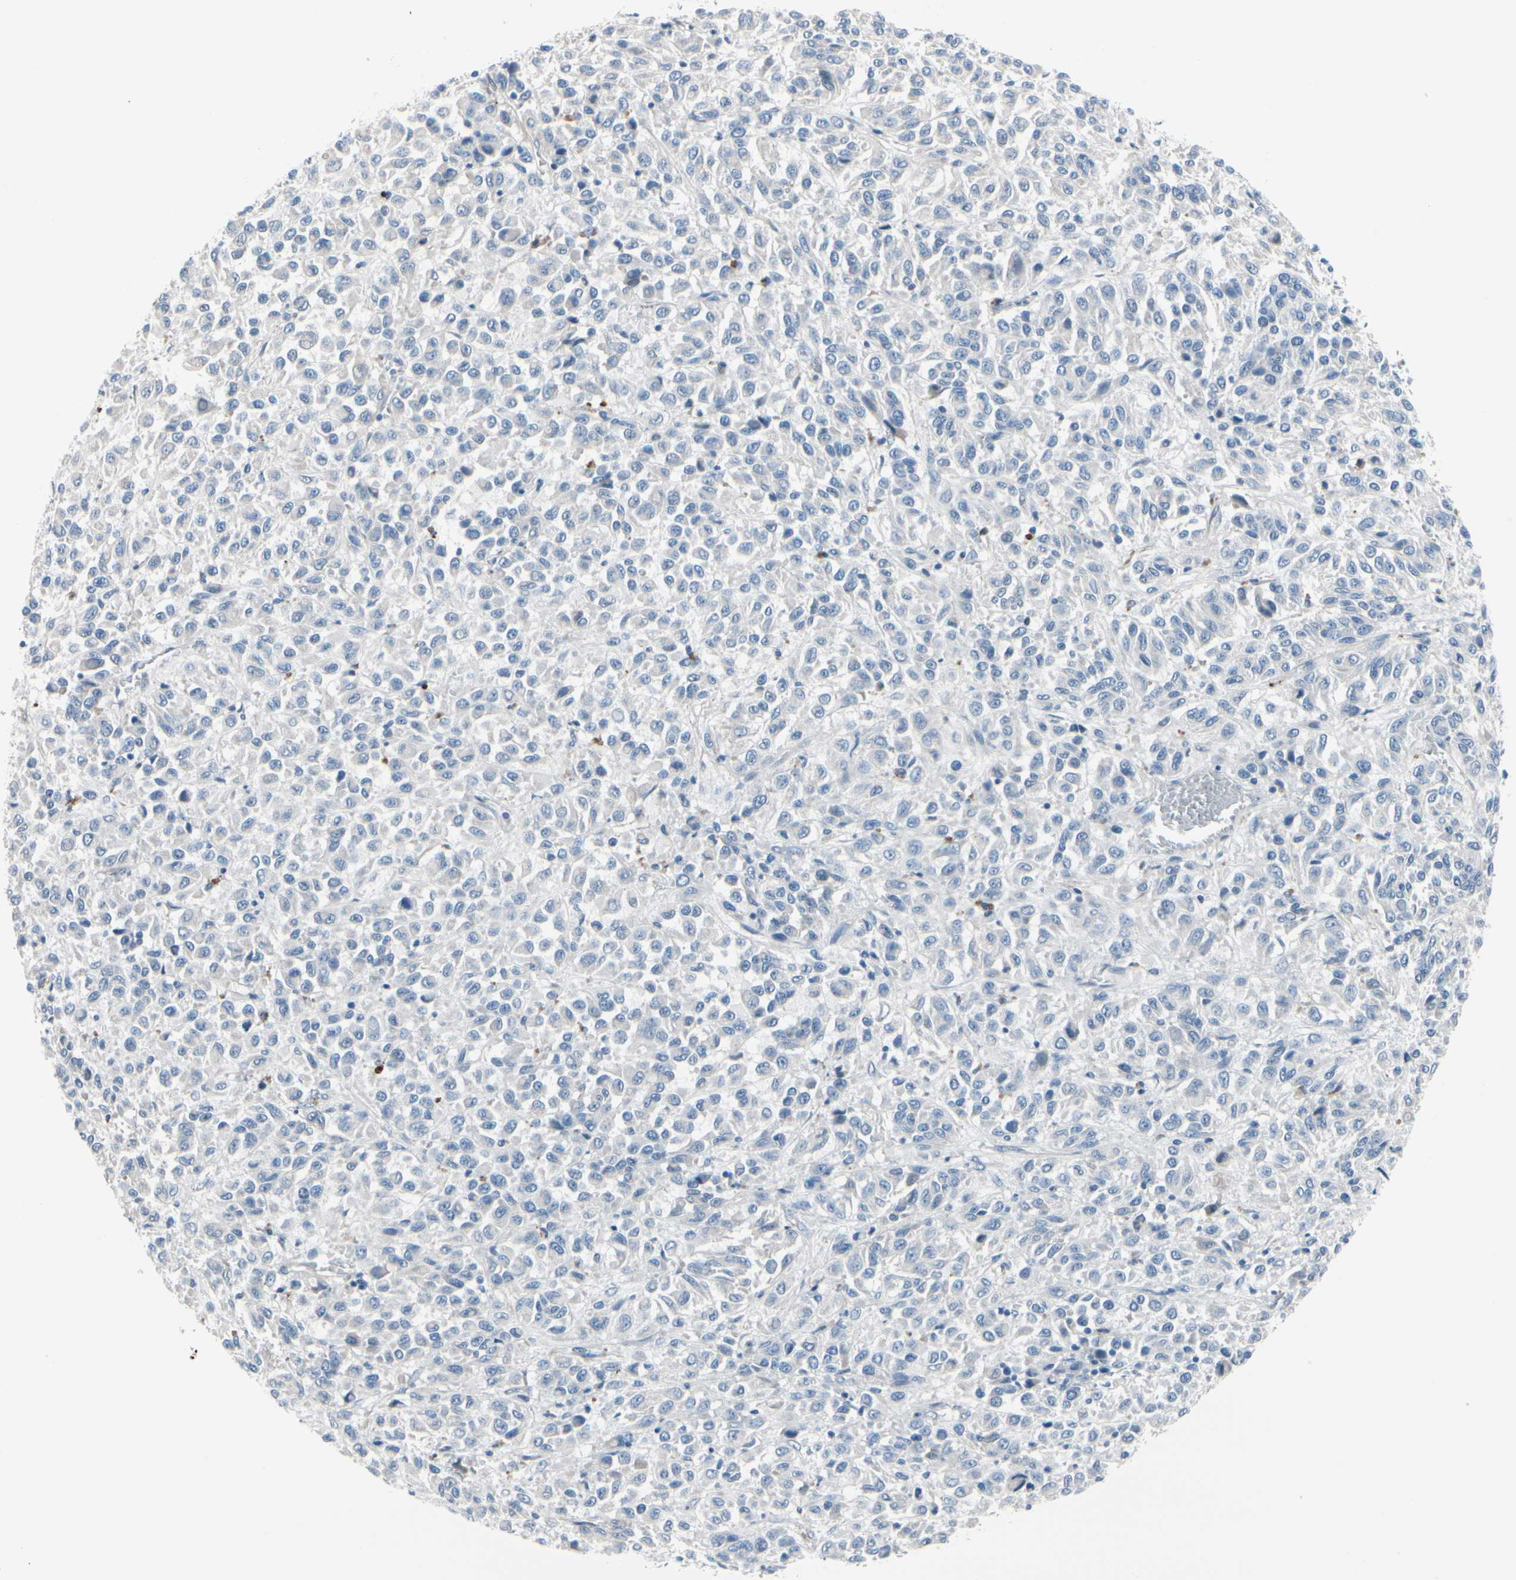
{"staining": {"intensity": "negative", "quantity": "none", "location": "none"}, "tissue": "melanoma", "cell_type": "Tumor cells", "image_type": "cancer", "snomed": [{"axis": "morphology", "description": "Malignant melanoma, Metastatic site"}, {"axis": "topography", "description": "Lung"}], "caption": "Photomicrograph shows no protein staining in tumor cells of malignant melanoma (metastatic site) tissue.", "gene": "PGR", "patient": {"sex": "male", "age": 64}}